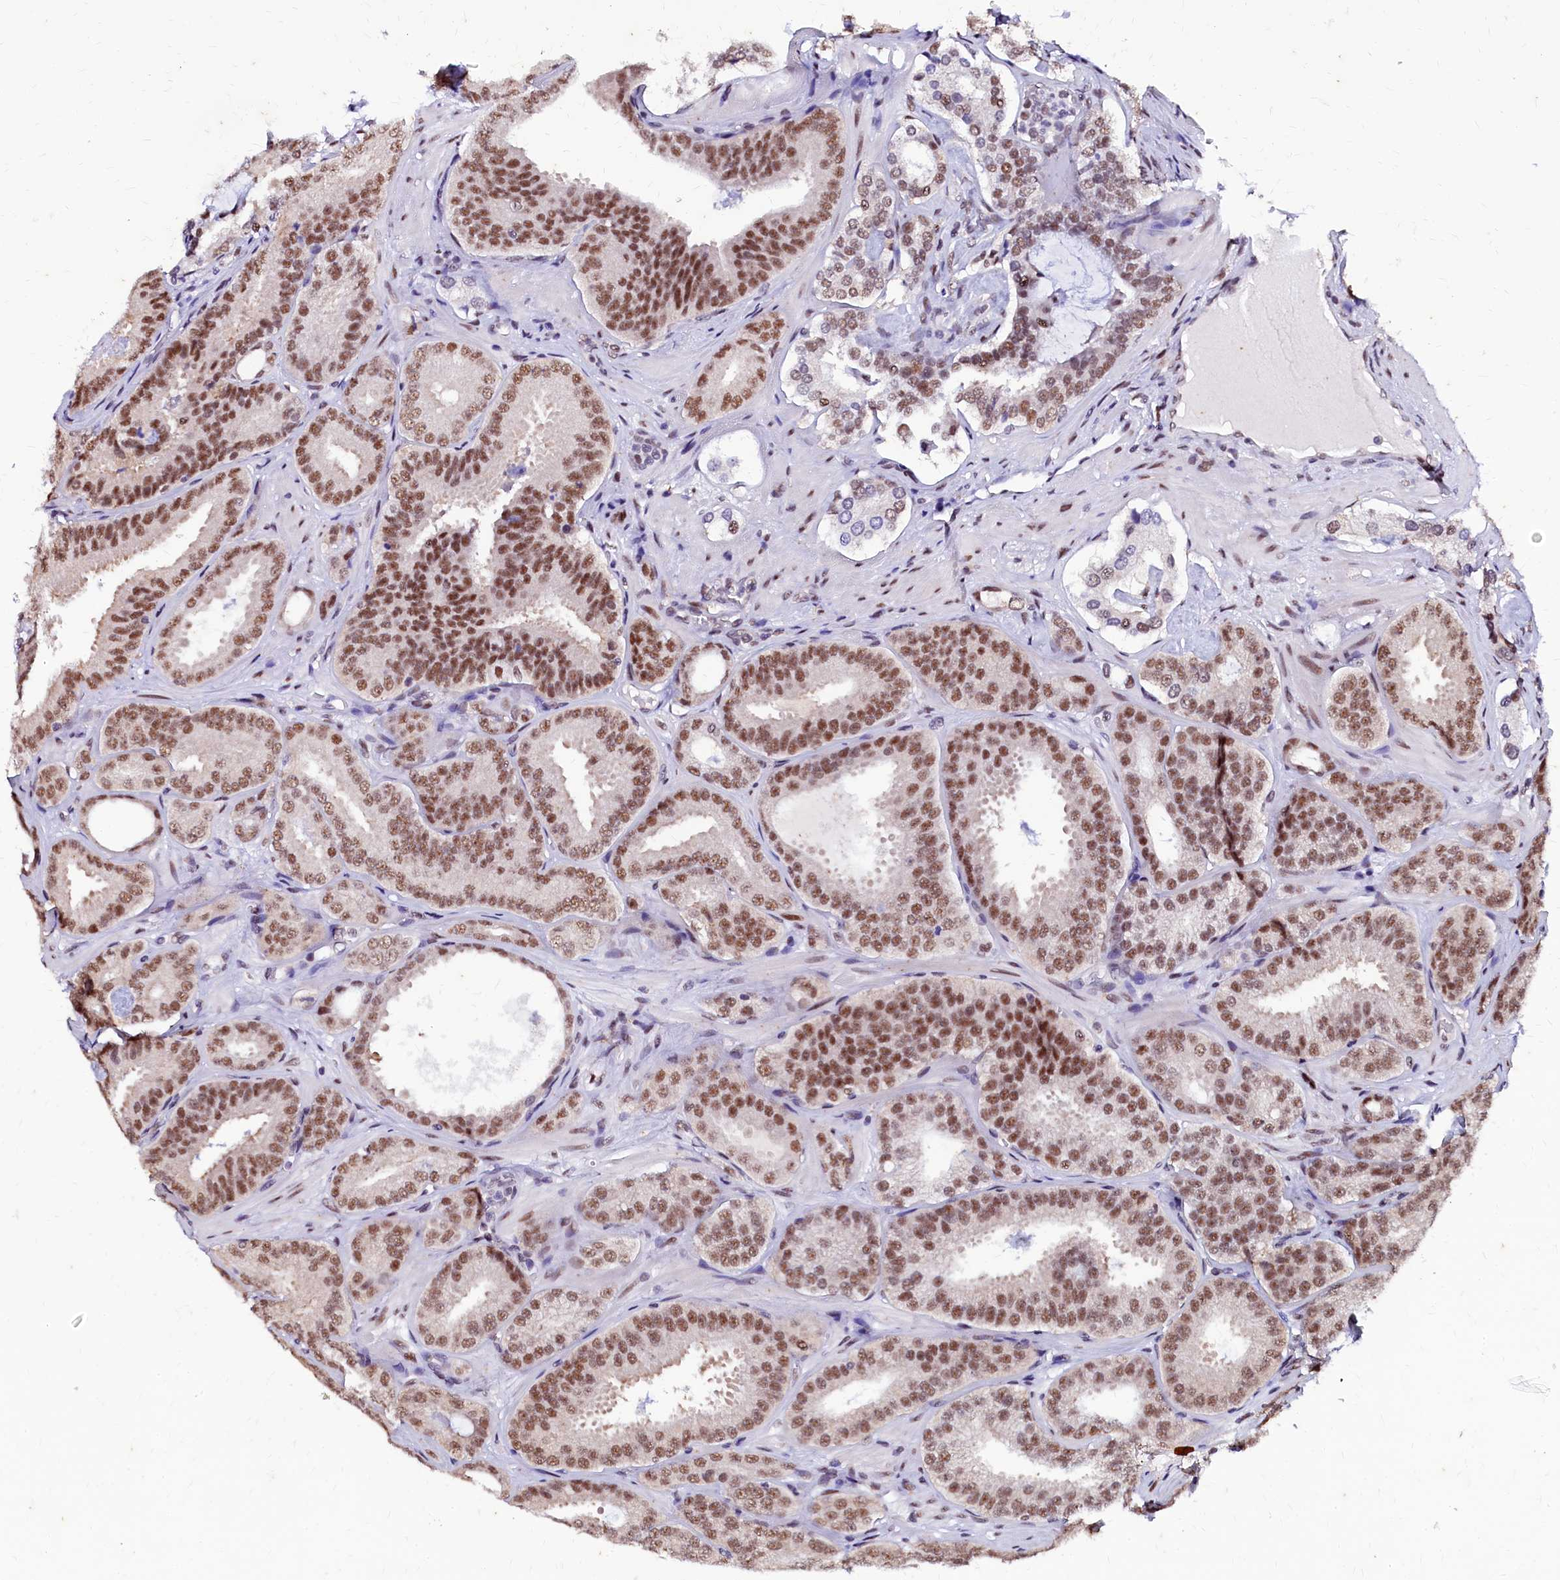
{"staining": {"intensity": "moderate", "quantity": ">75%", "location": "nuclear"}, "tissue": "prostate cancer", "cell_type": "Tumor cells", "image_type": "cancer", "snomed": [{"axis": "morphology", "description": "Adenocarcinoma, High grade"}, {"axis": "topography", "description": "Prostate"}], "caption": "Prostate cancer (high-grade adenocarcinoma) stained for a protein (brown) shows moderate nuclear positive positivity in approximately >75% of tumor cells.", "gene": "CPSF7", "patient": {"sex": "male", "age": 63}}